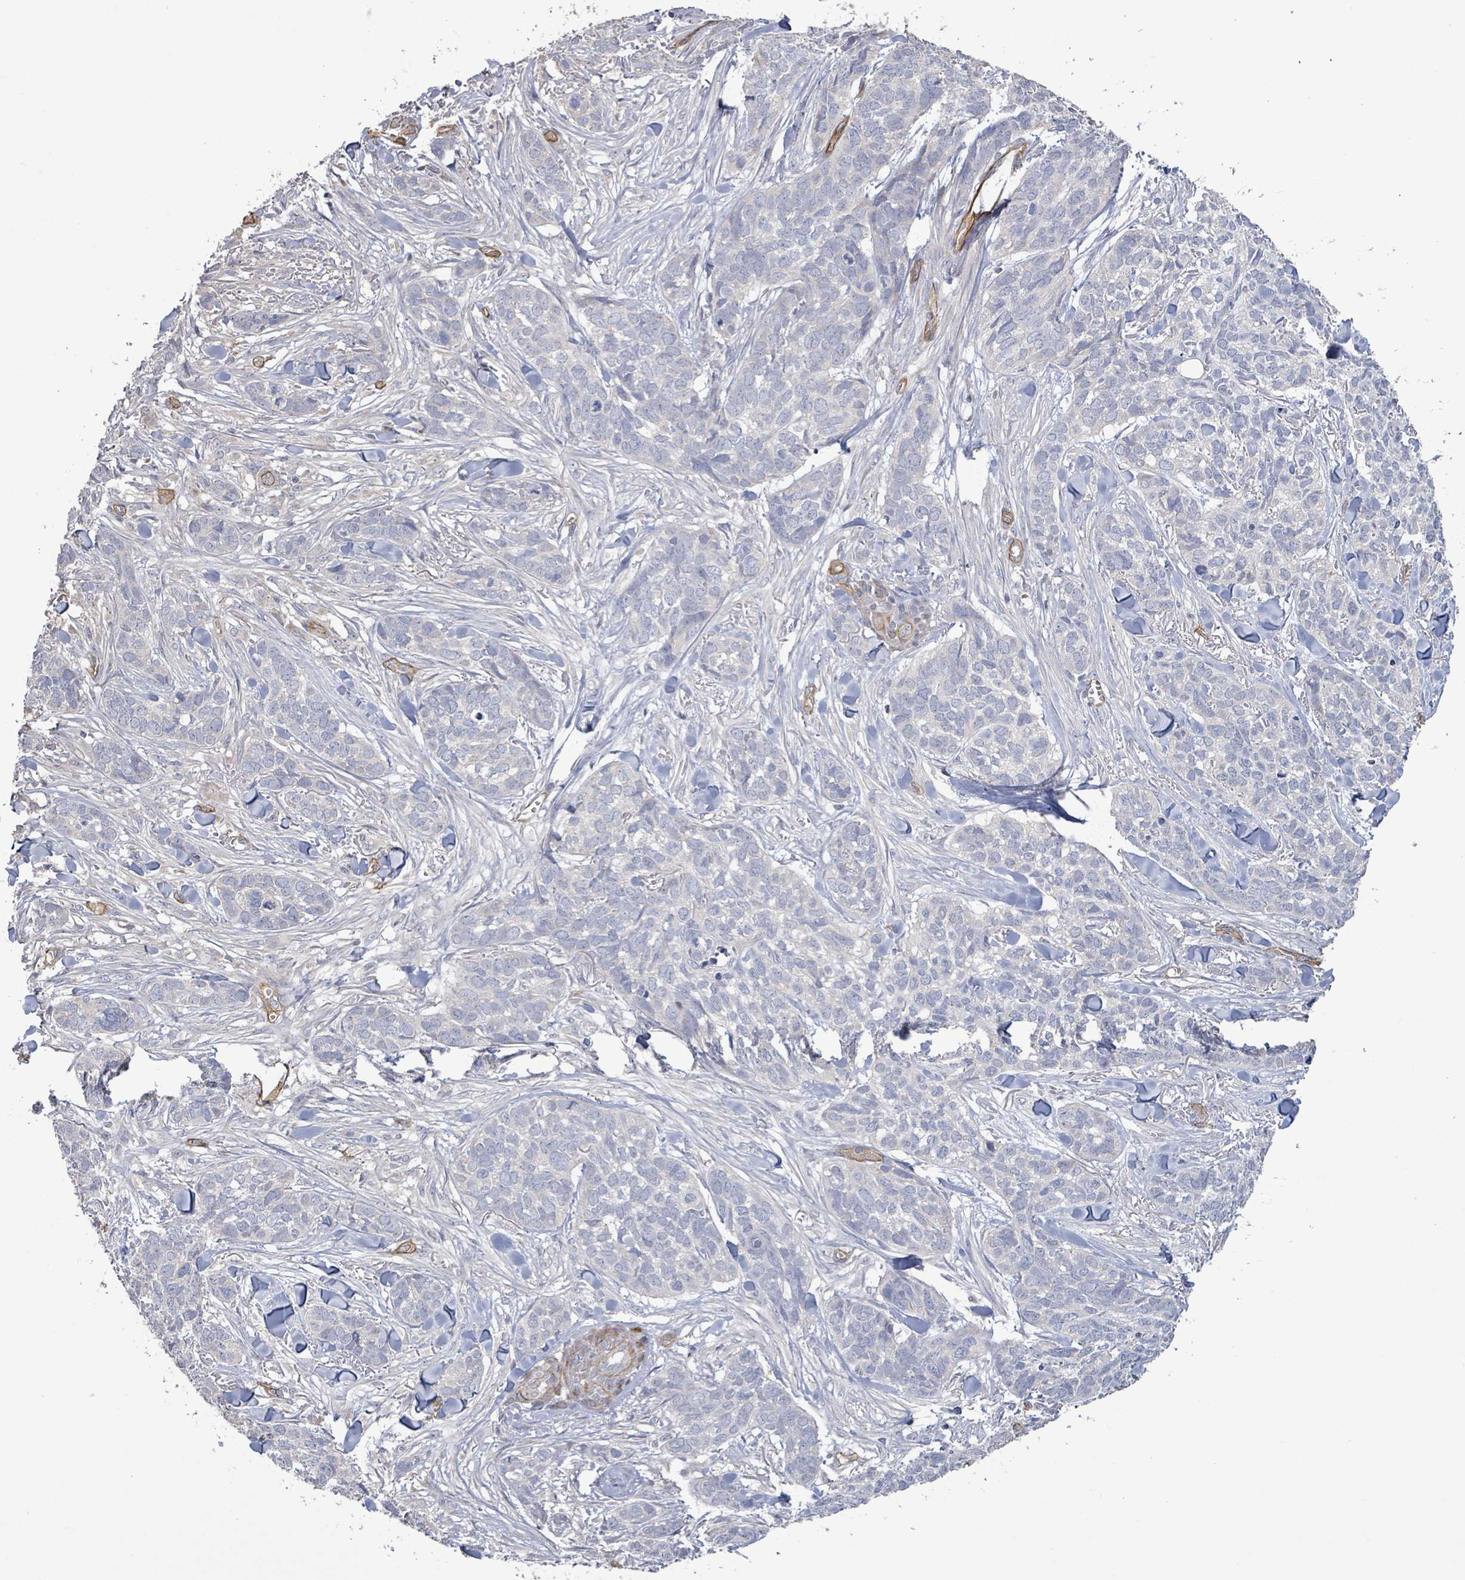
{"staining": {"intensity": "negative", "quantity": "none", "location": "none"}, "tissue": "skin cancer", "cell_type": "Tumor cells", "image_type": "cancer", "snomed": [{"axis": "morphology", "description": "Basal cell carcinoma"}, {"axis": "topography", "description": "Skin"}], "caption": "An immunohistochemistry histopathology image of skin cancer (basal cell carcinoma) is shown. There is no staining in tumor cells of skin cancer (basal cell carcinoma).", "gene": "KANK3", "patient": {"sex": "male", "age": 86}}